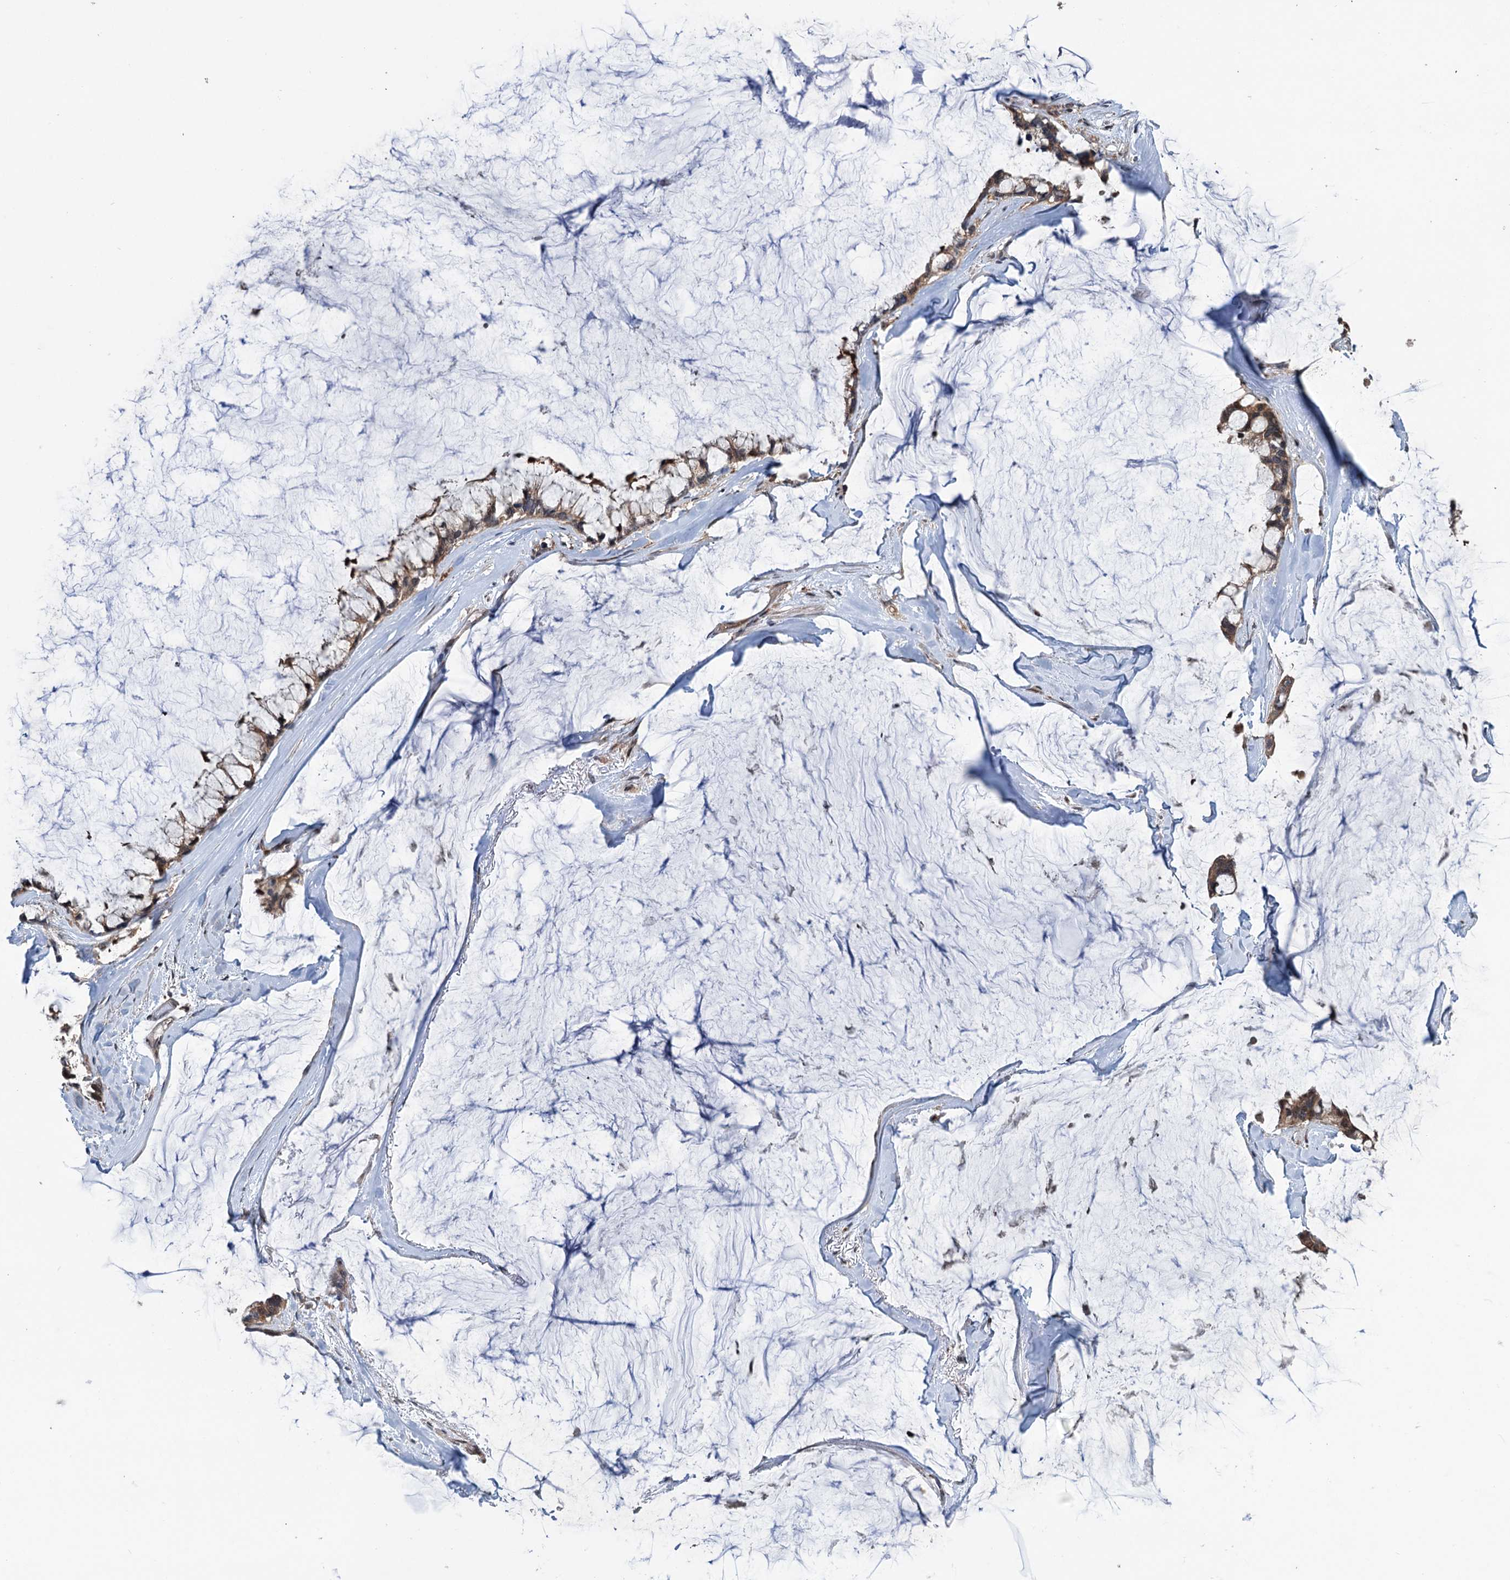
{"staining": {"intensity": "moderate", "quantity": ">75%", "location": "cytoplasmic/membranous"}, "tissue": "ovarian cancer", "cell_type": "Tumor cells", "image_type": "cancer", "snomed": [{"axis": "morphology", "description": "Cystadenocarcinoma, mucinous, NOS"}, {"axis": "topography", "description": "Ovary"}], "caption": "IHC of mucinous cystadenocarcinoma (ovarian) demonstrates medium levels of moderate cytoplasmic/membranous expression in about >75% of tumor cells.", "gene": "NCAPD2", "patient": {"sex": "female", "age": 39}}